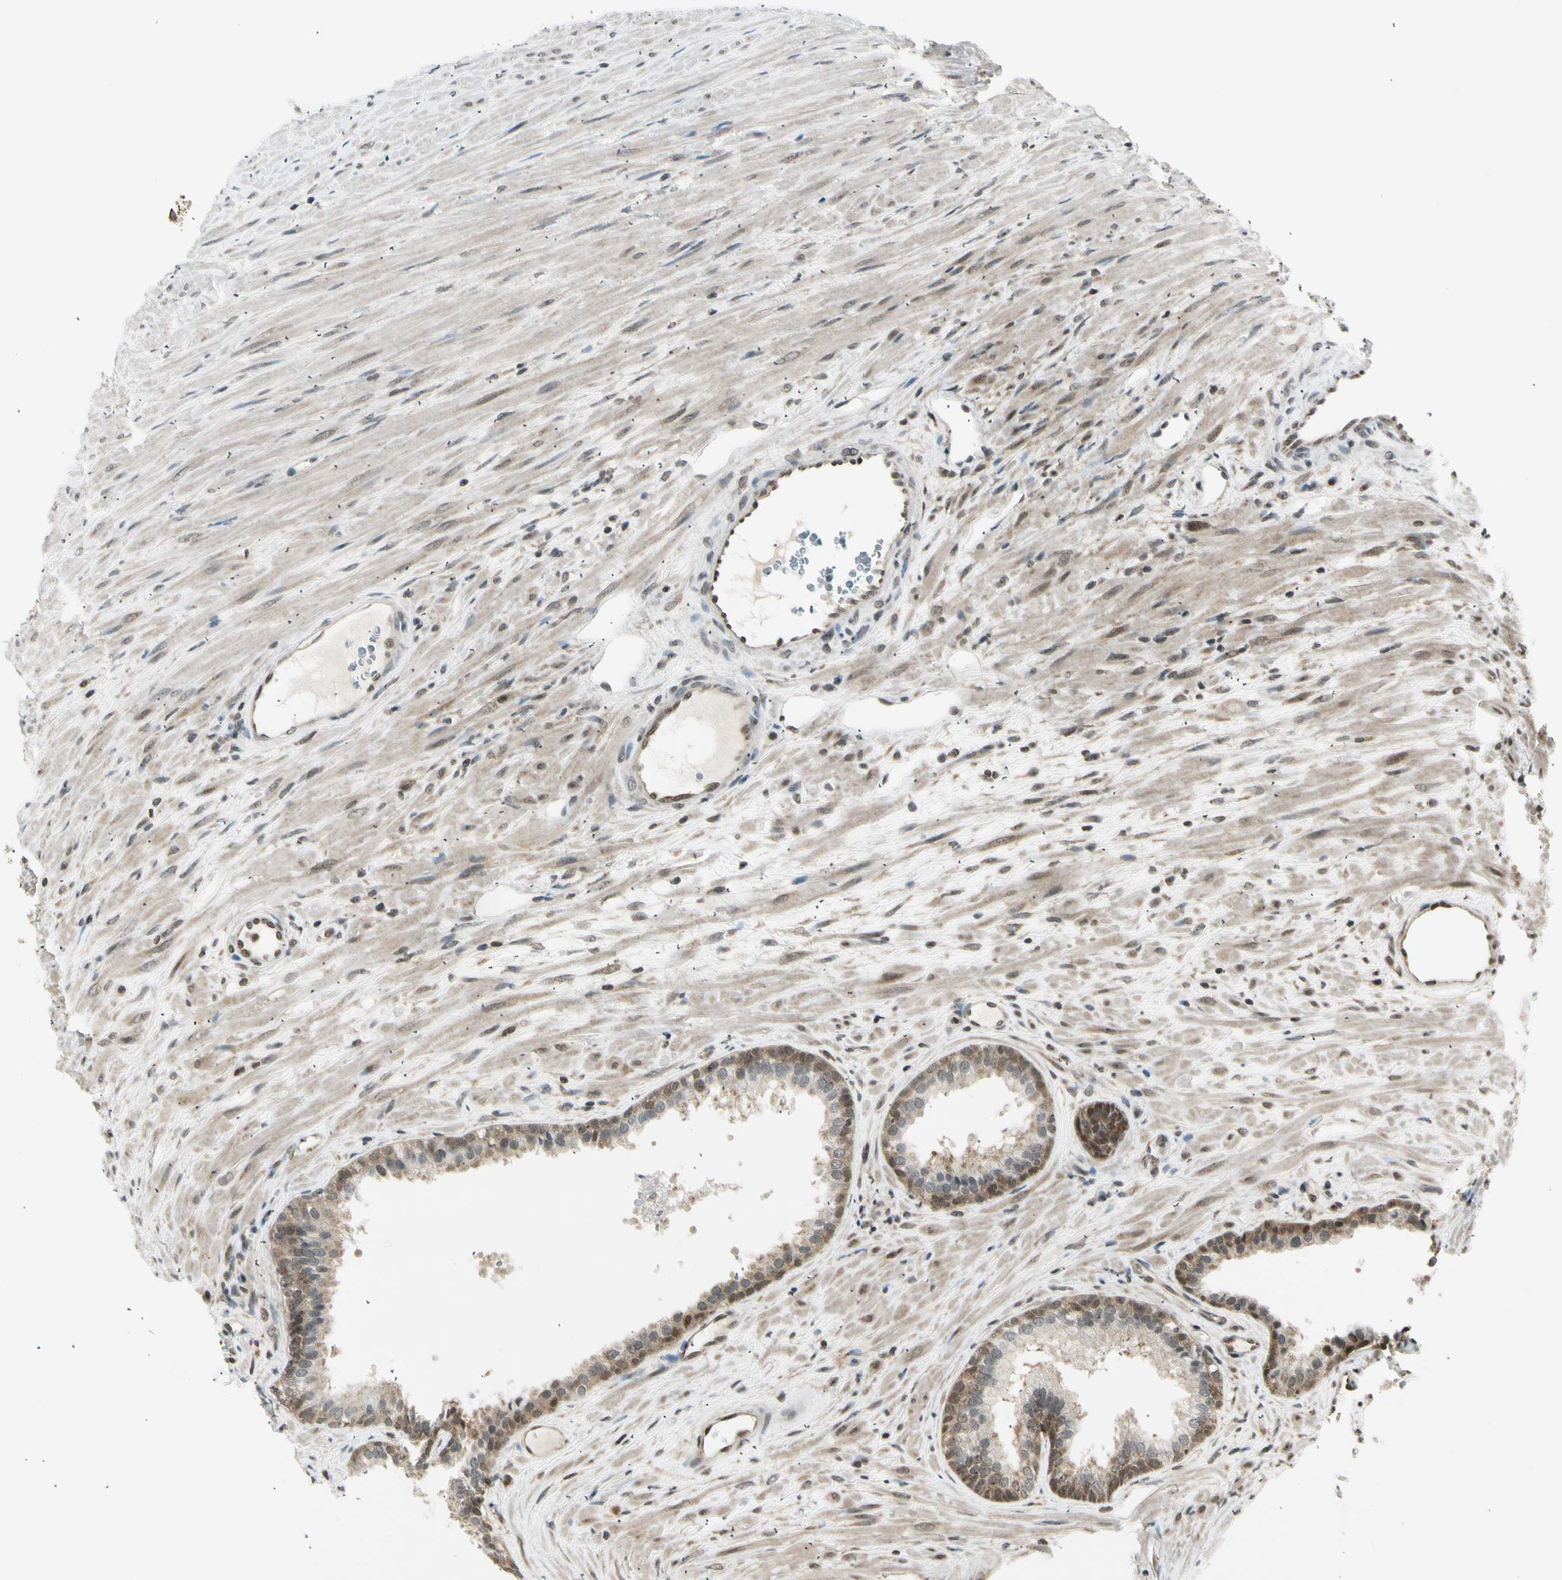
{"staining": {"intensity": "moderate", "quantity": "25%-75%", "location": "cytoplasmic/membranous"}, "tissue": "prostate", "cell_type": "Glandular cells", "image_type": "normal", "snomed": [{"axis": "morphology", "description": "Normal tissue, NOS"}, {"axis": "topography", "description": "Prostate"}], "caption": "Immunohistochemistry (IHC) image of unremarkable human prostate stained for a protein (brown), which exhibits medium levels of moderate cytoplasmic/membranous staining in about 25%-75% of glandular cells.", "gene": "SMN2", "patient": {"sex": "male", "age": 76}}